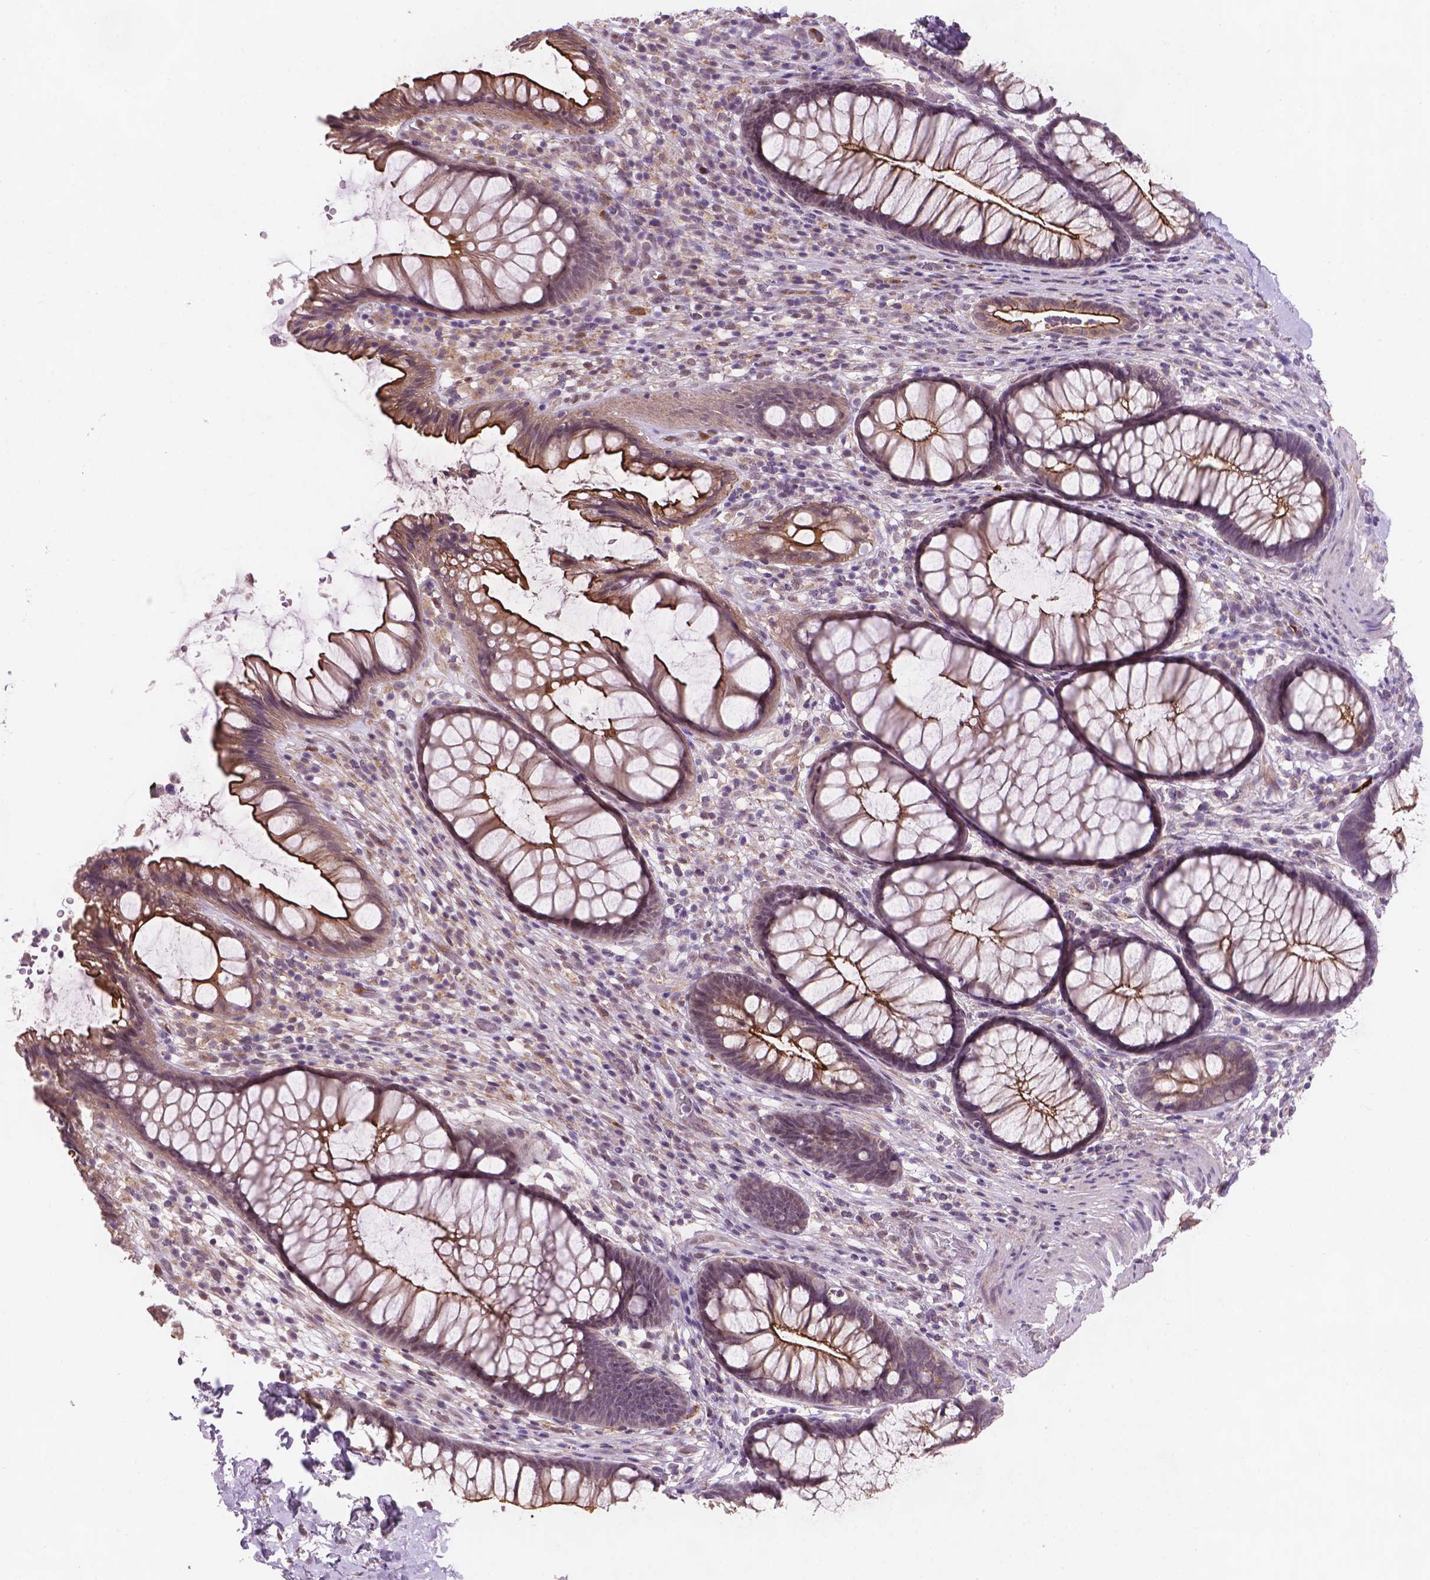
{"staining": {"intensity": "moderate", "quantity": "<25%", "location": "cytoplasmic/membranous"}, "tissue": "rectum", "cell_type": "Glandular cells", "image_type": "normal", "snomed": [{"axis": "morphology", "description": "Normal tissue, NOS"}, {"axis": "topography", "description": "Smooth muscle"}, {"axis": "topography", "description": "Rectum"}], "caption": "DAB (3,3'-diaminobenzidine) immunohistochemical staining of normal human rectum exhibits moderate cytoplasmic/membranous protein positivity in about <25% of glandular cells.", "gene": "GXYLT2", "patient": {"sex": "male", "age": 53}}